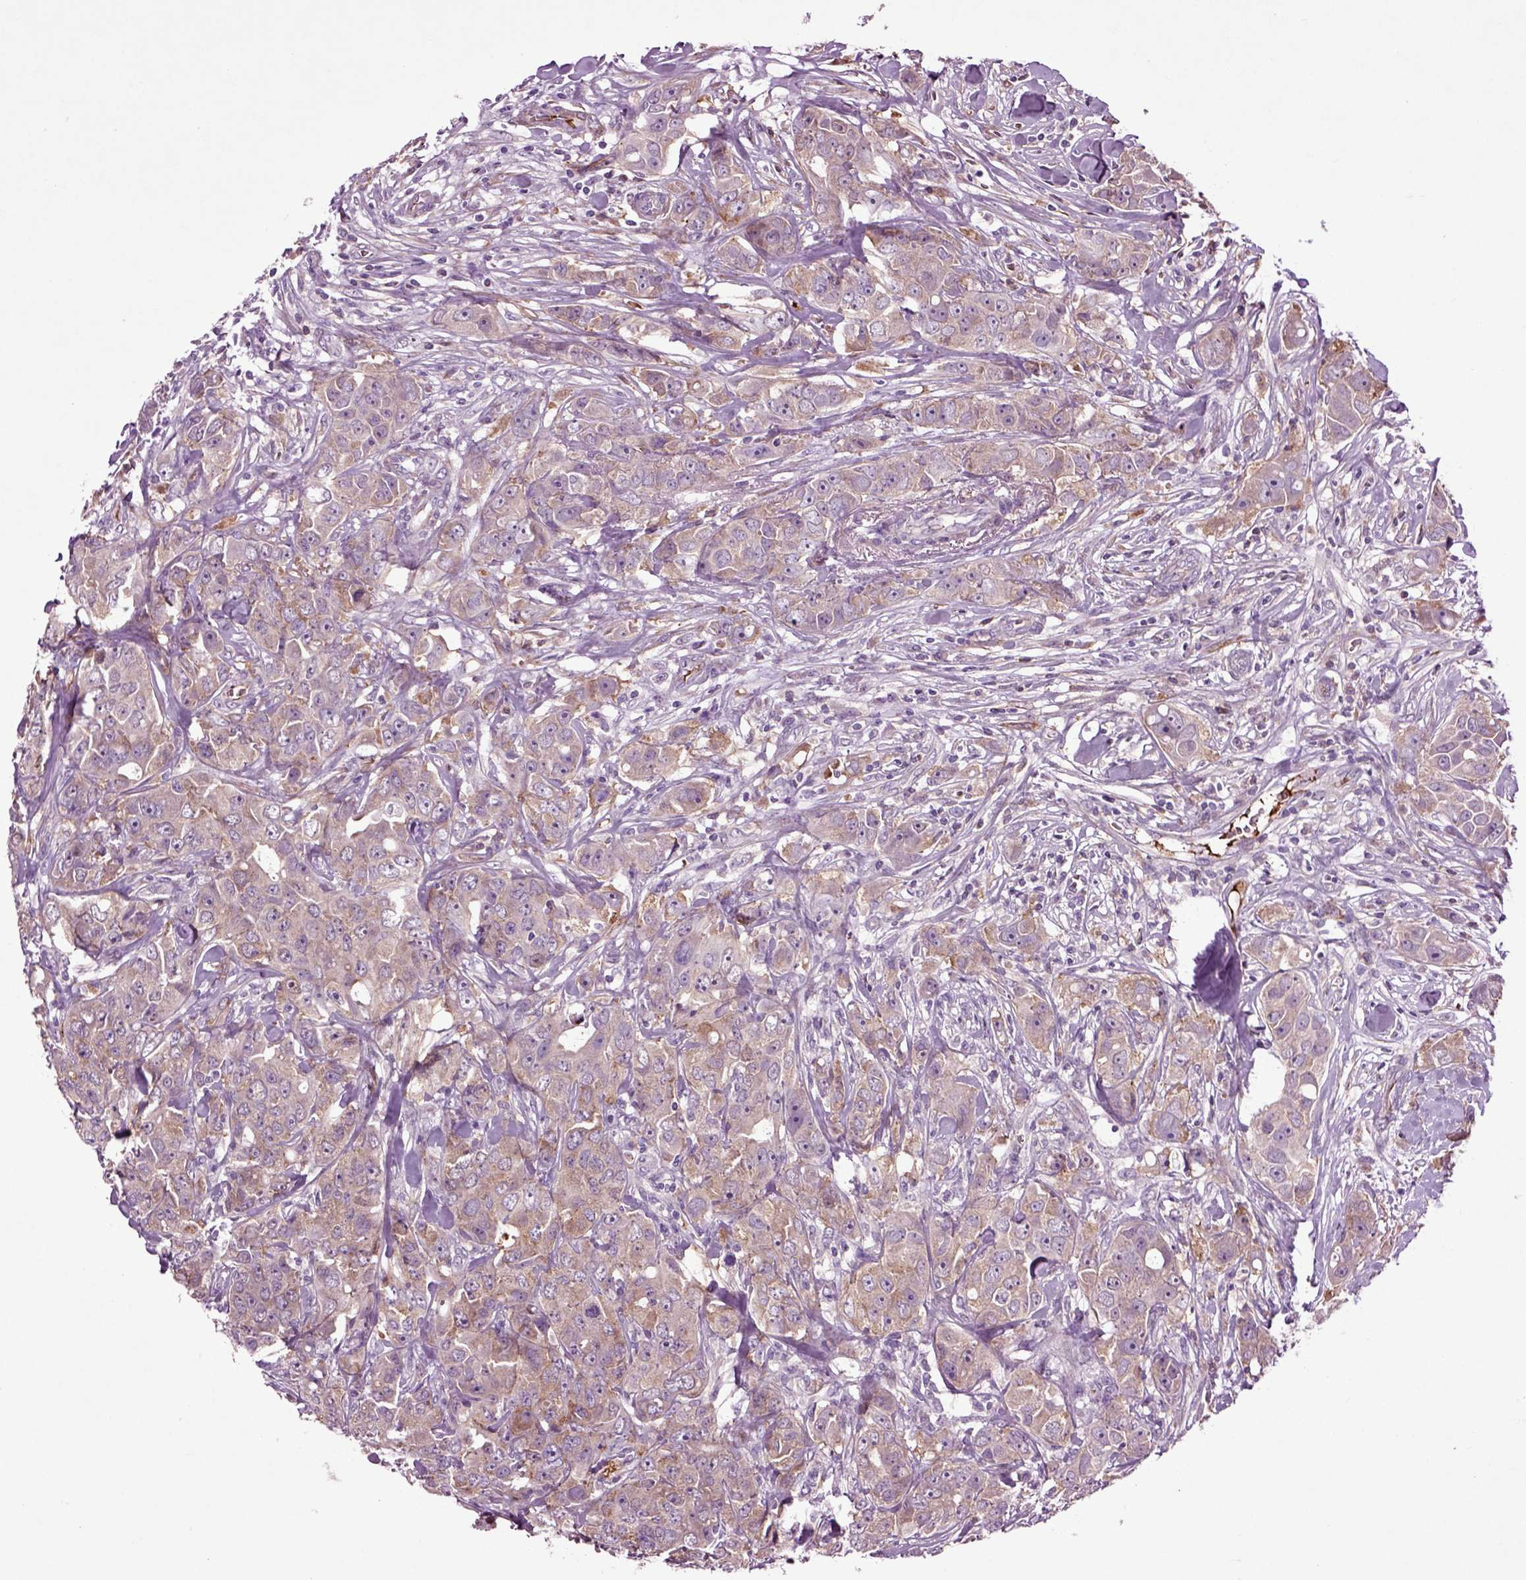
{"staining": {"intensity": "weak", "quantity": ">75%", "location": "cytoplasmic/membranous"}, "tissue": "breast cancer", "cell_type": "Tumor cells", "image_type": "cancer", "snomed": [{"axis": "morphology", "description": "Duct carcinoma"}, {"axis": "topography", "description": "Breast"}], "caption": "Immunohistochemistry (IHC) of breast cancer (invasive ductal carcinoma) reveals low levels of weak cytoplasmic/membranous staining in approximately >75% of tumor cells.", "gene": "SPON1", "patient": {"sex": "female", "age": 43}}